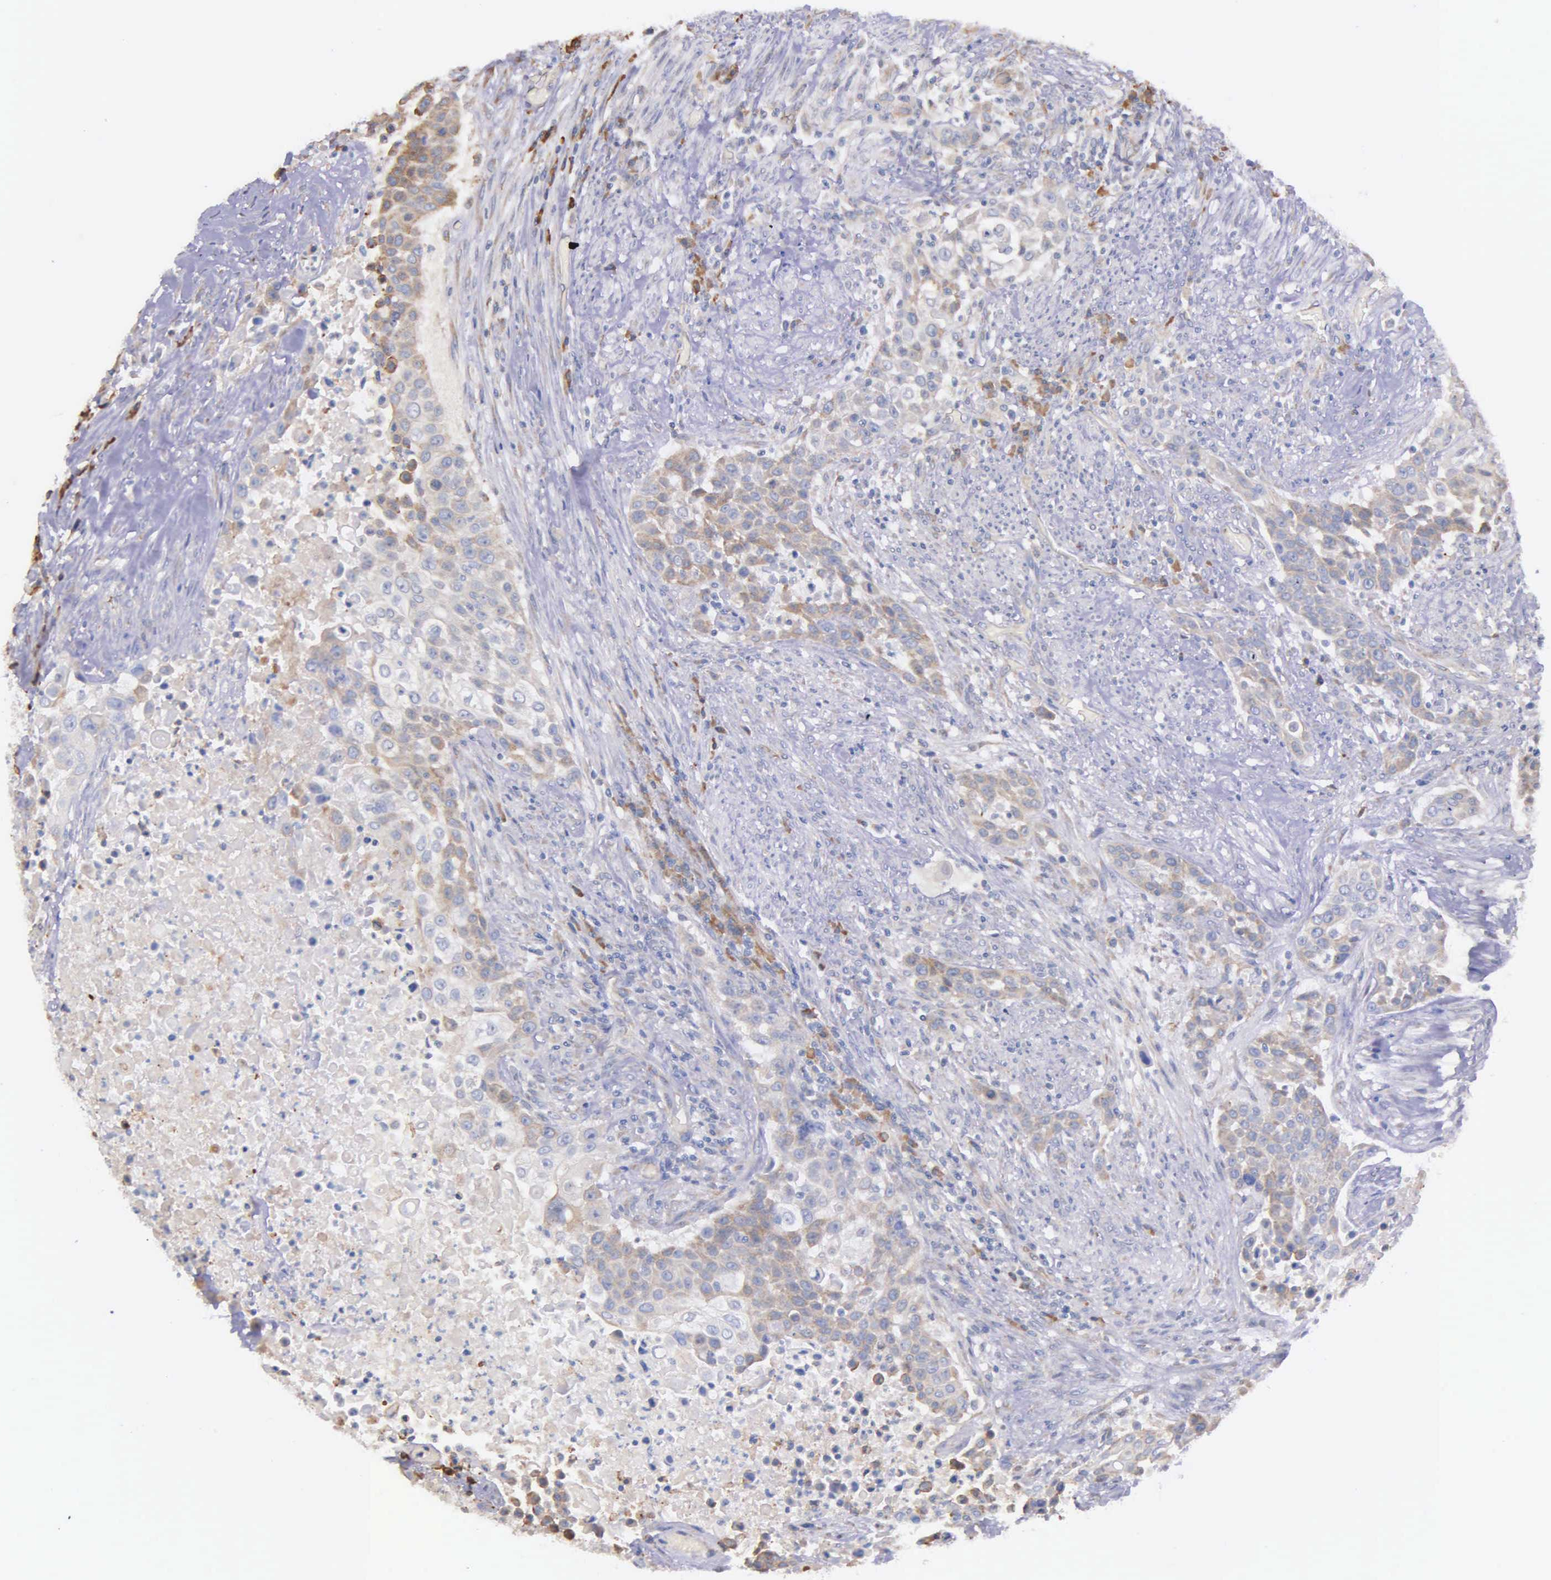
{"staining": {"intensity": "negative", "quantity": "none", "location": "none"}, "tissue": "urothelial cancer", "cell_type": "Tumor cells", "image_type": "cancer", "snomed": [{"axis": "morphology", "description": "Urothelial carcinoma, High grade"}, {"axis": "topography", "description": "Urinary bladder"}], "caption": "Image shows no protein positivity in tumor cells of urothelial carcinoma (high-grade) tissue. Nuclei are stained in blue.", "gene": "ZC3H12B", "patient": {"sex": "male", "age": 74}}